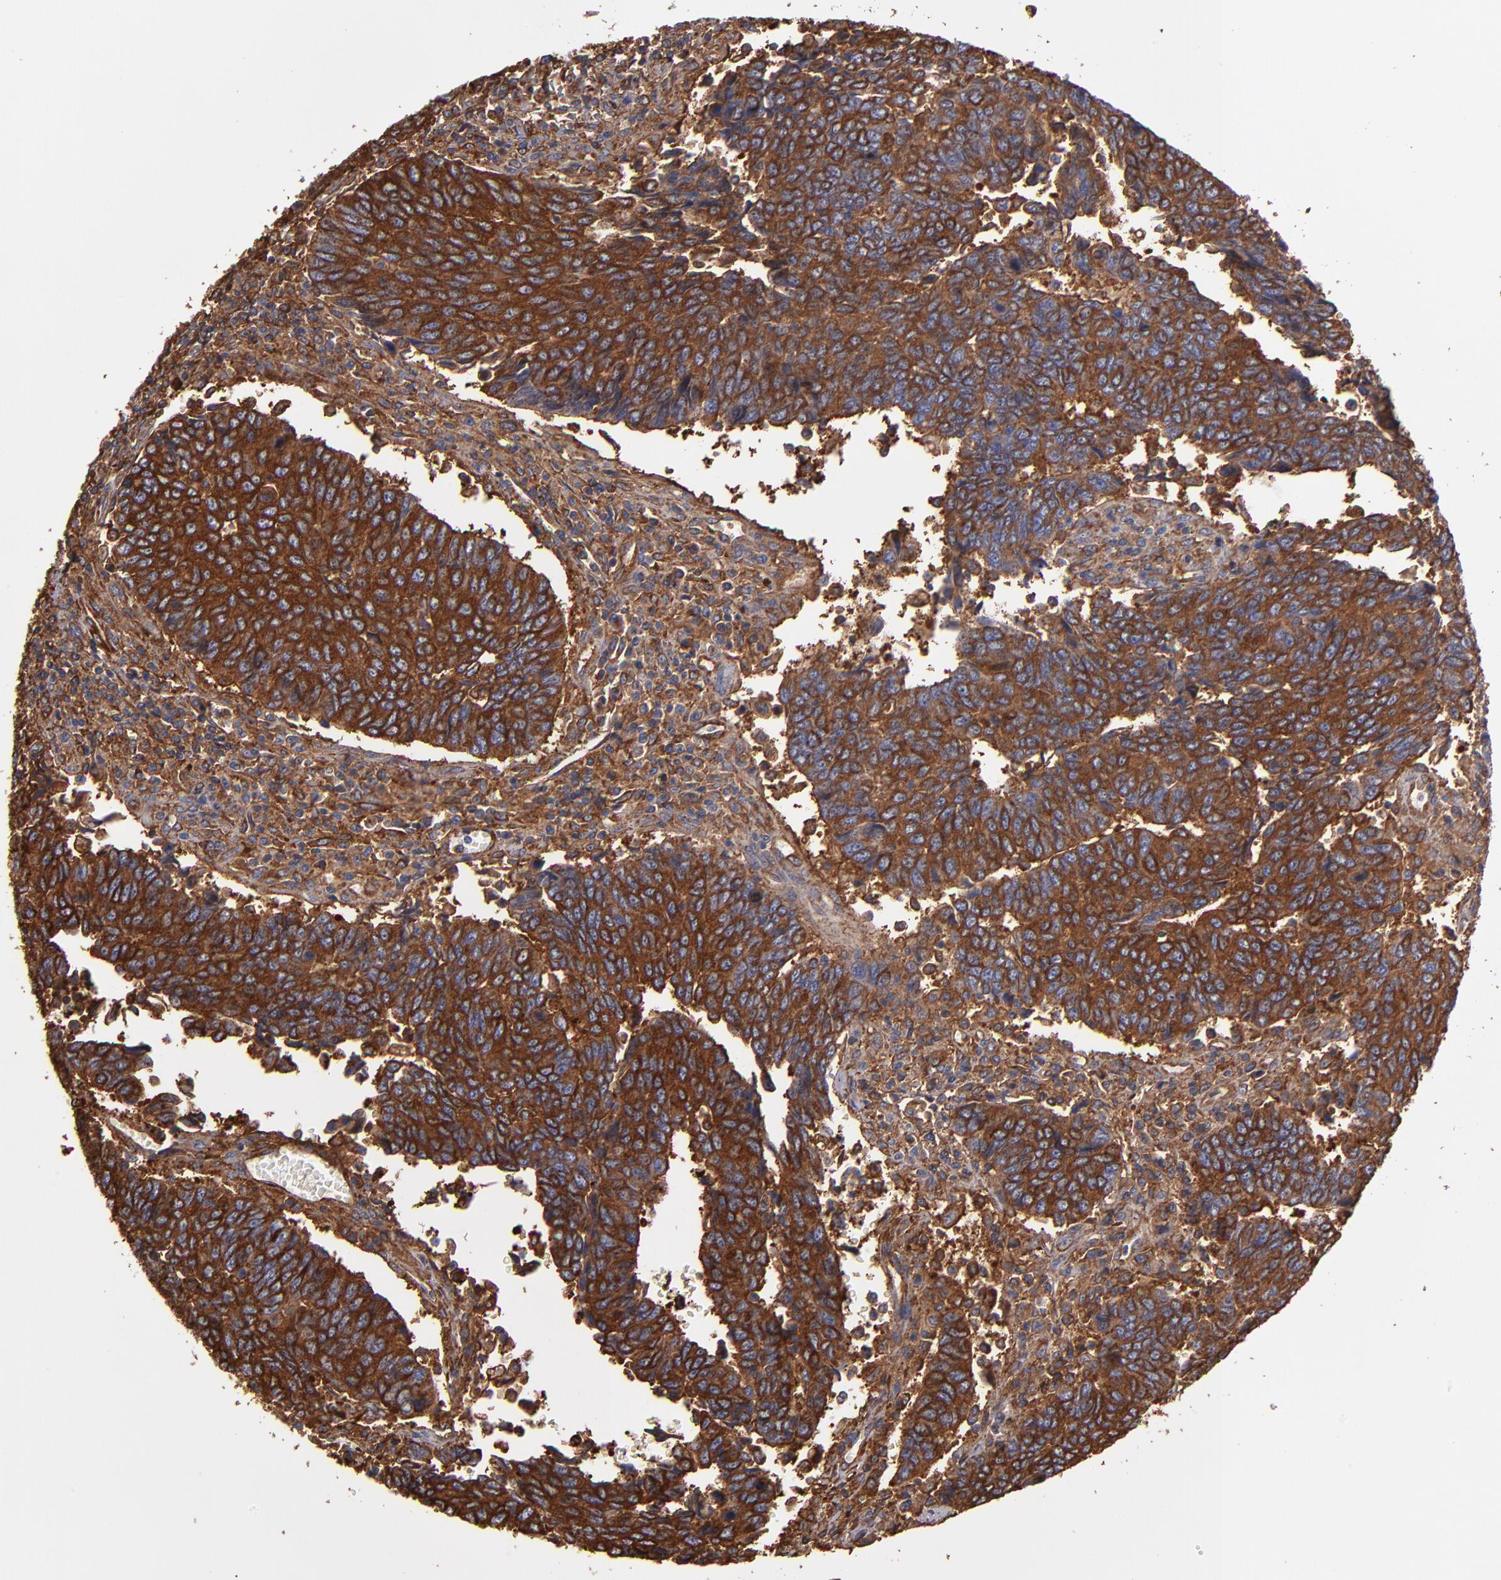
{"staining": {"intensity": "strong", "quantity": ">75%", "location": "cytoplasmic/membranous"}, "tissue": "urothelial cancer", "cell_type": "Tumor cells", "image_type": "cancer", "snomed": [{"axis": "morphology", "description": "Urothelial carcinoma, High grade"}, {"axis": "topography", "description": "Urinary bladder"}], "caption": "This histopathology image reveals immunohistochemistry staining of urothelial carcinoma (high-grade), with high strong cytoplasmic/membranous staining in about >75% of tumor cells.", "gene": "MVP", "patient": {"sex": "male", "age": 86}}